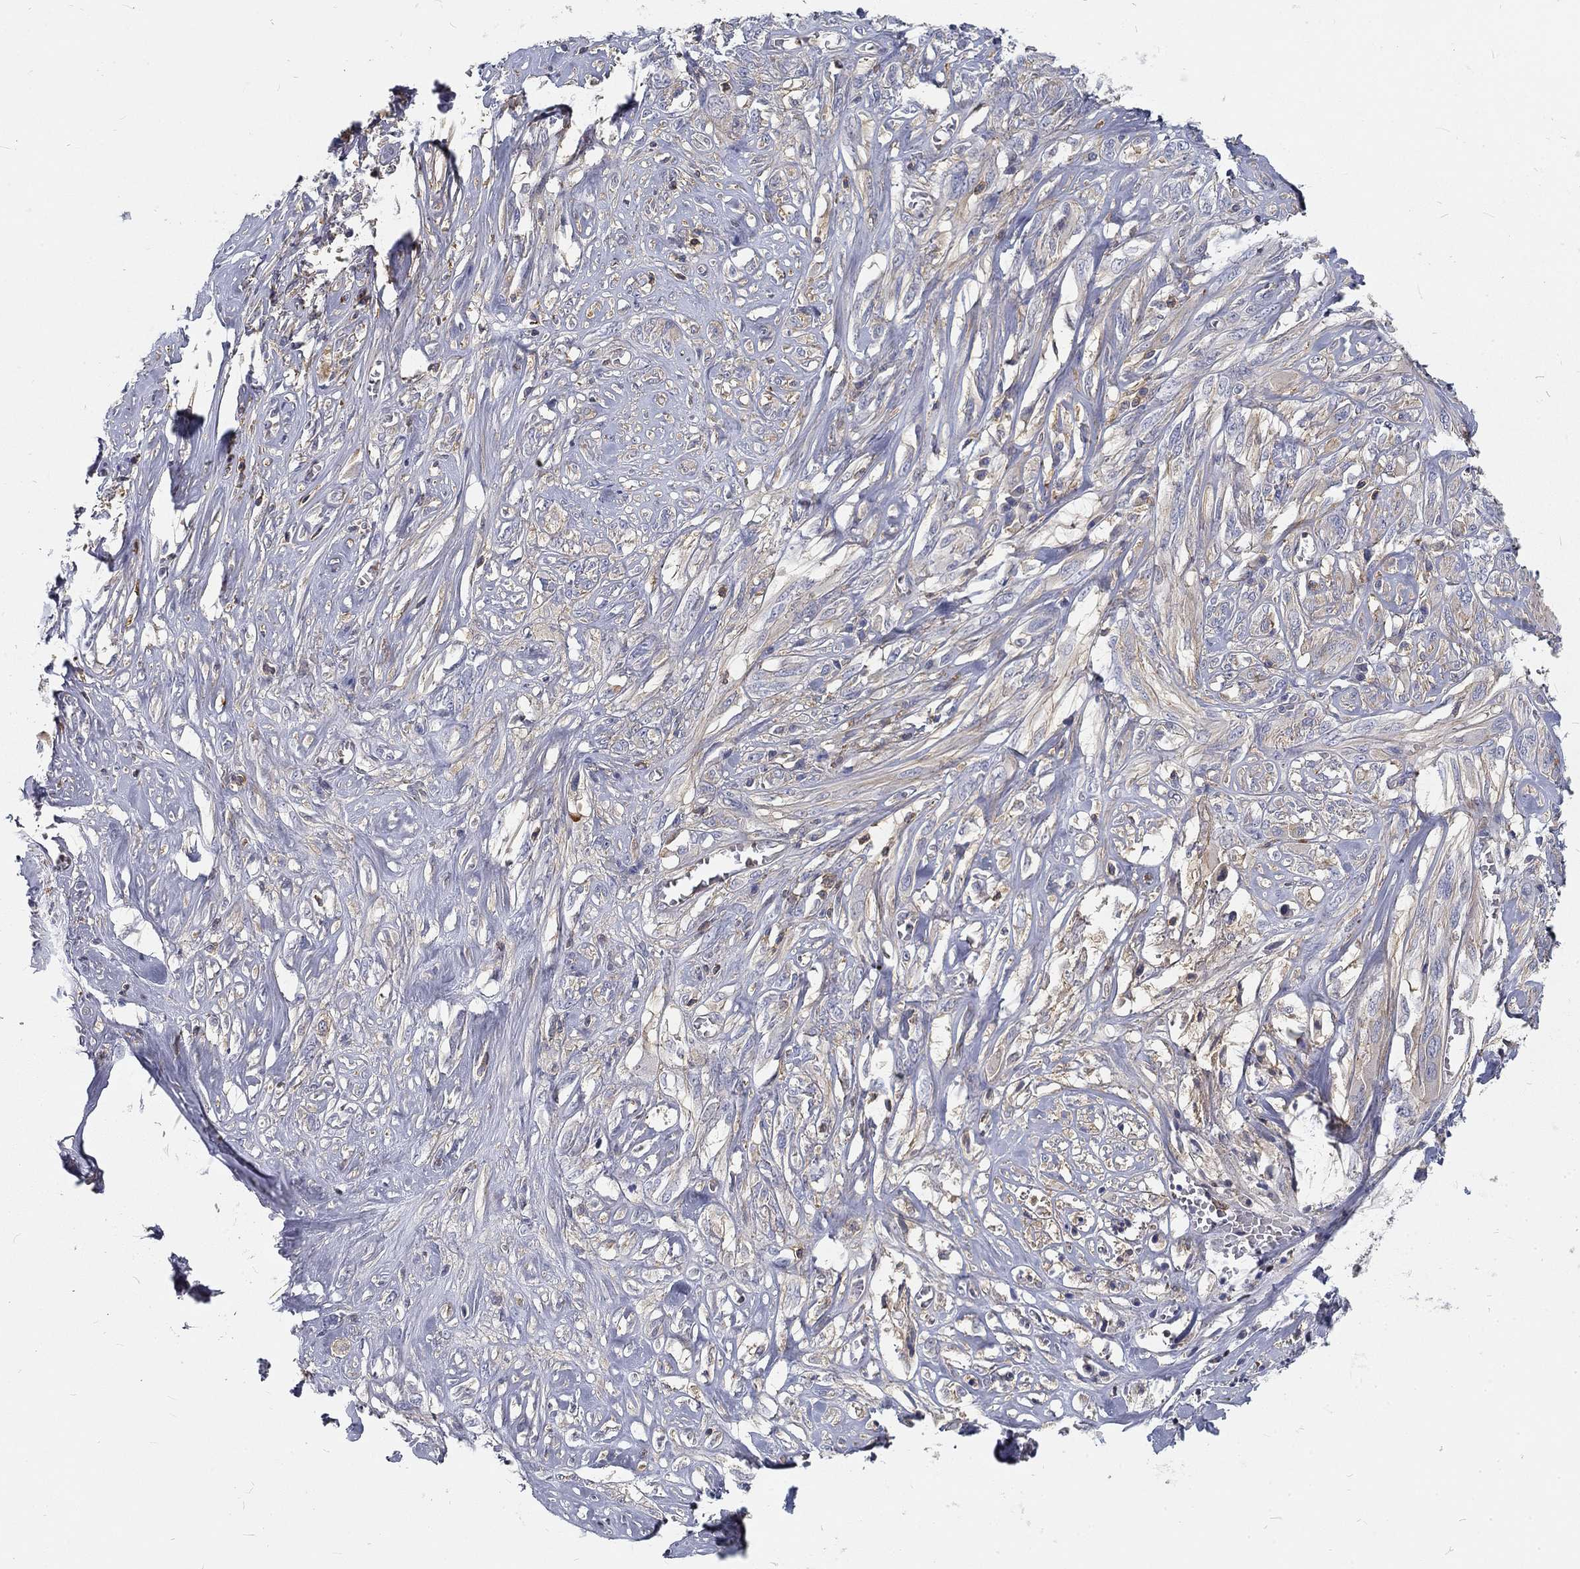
{"staining": {"intensity": "negative", "quantity": "none", "location": "none"}, "tissue": "melanoma", "cell_type": "Tumor cells", "image_type": "cancer", "snomed": [{"axis": "morphology", "description": "Malignant melanoma, NOS"}, {"axis": "topography", "description": "Skin"}], "caption": "This is an immunohistochemistry histopathology image of melanoma. There is no expression in tumor cells.", "gene": "MTMR11", "patient": {"sex": "female", "age": 91}}